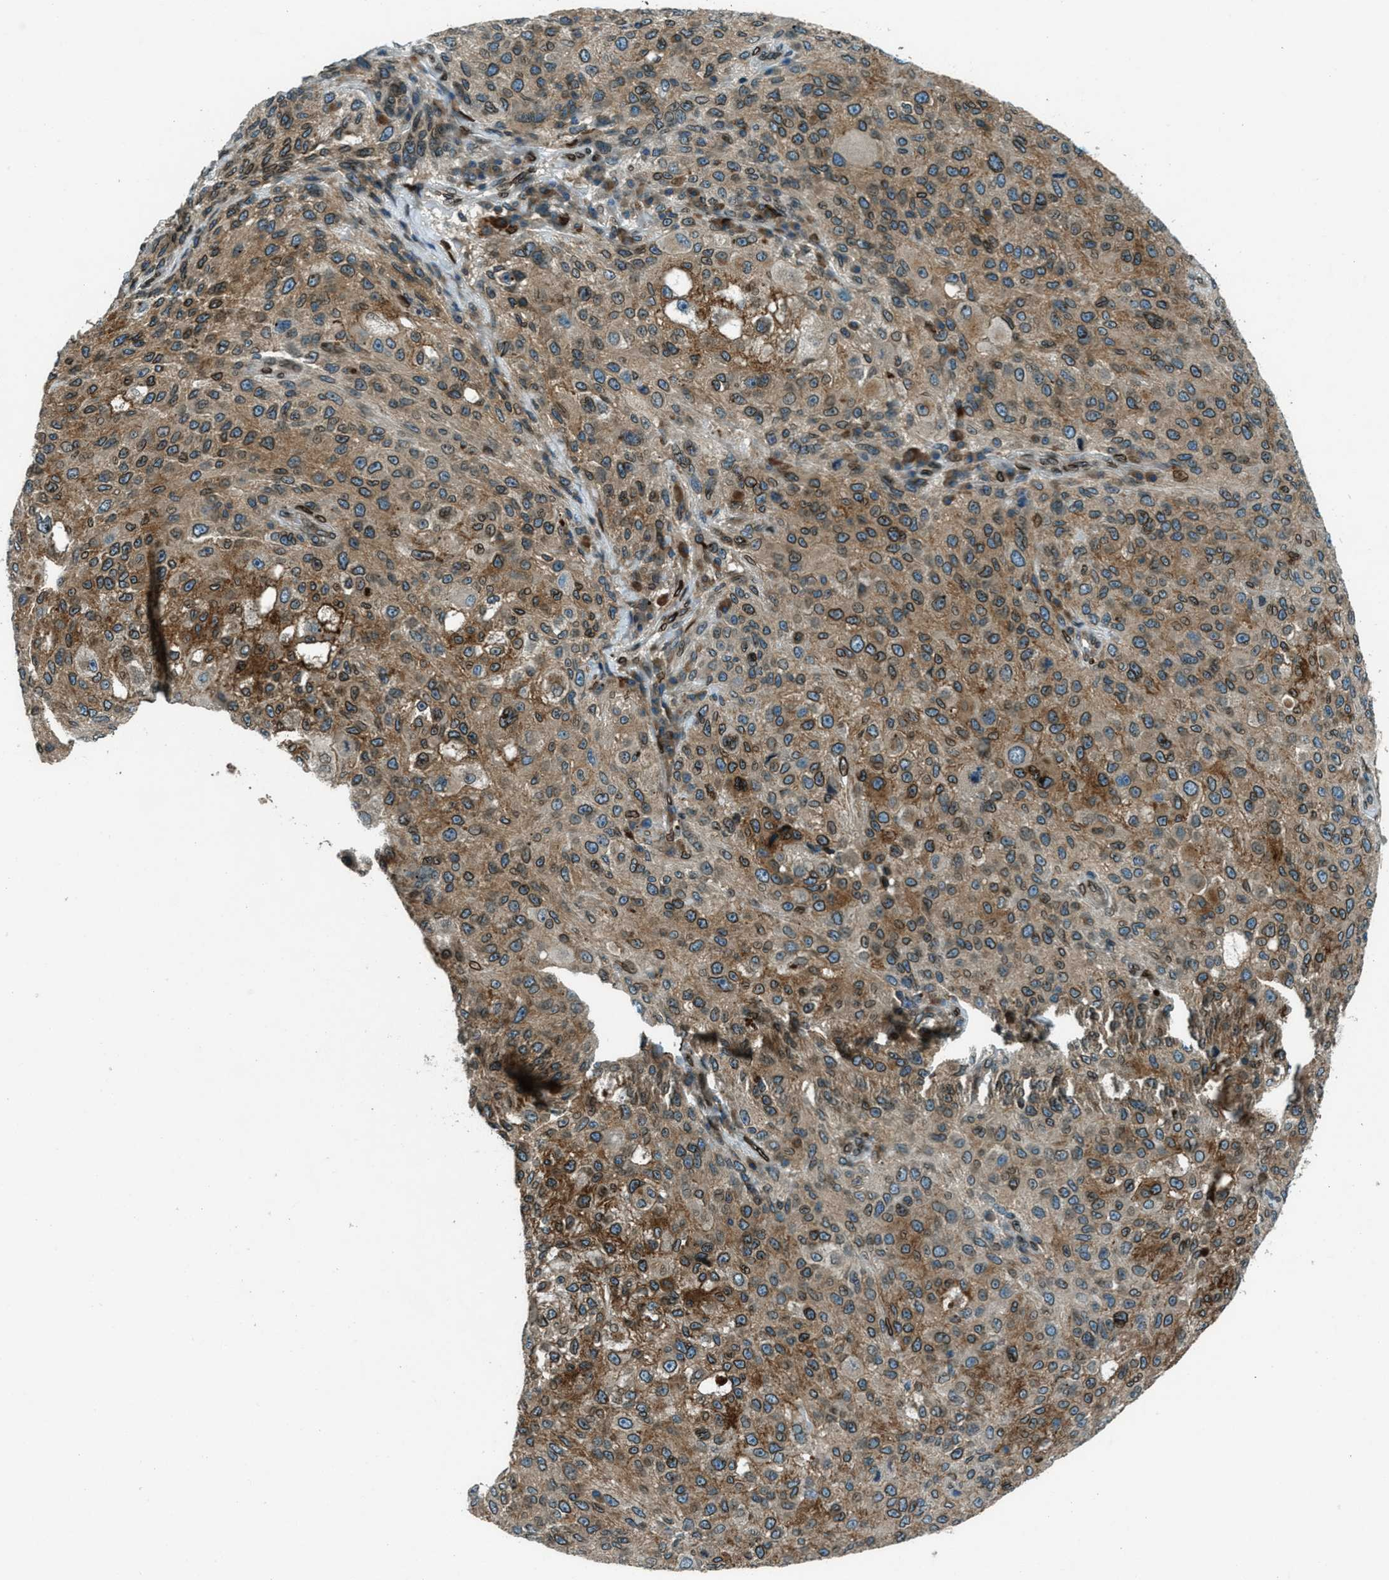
{"staining": {"intensity": "moderate", "quantity": ">75%", "location": "cytoplasmic/membranous,nuclear"}, "tissue": "melanoma", "cell_type": "Tumor cells", "image_type": "cancer", "snomed": [{"axis": "morphology", "description": "Necrosis, NOS"}, {"axis": "morphology", "description": "Malignant melanoma, NOS"}, {"axis": "topography", "description": "Skin"}], "caption": "This is an image of IHC staining of malignant melanoma, which shows moderate expression in the cytoplasmic/membranous and nuclear of tumor cells.", "gene": "LEMD2", "patient": {"sex": "female", "age": 87}}